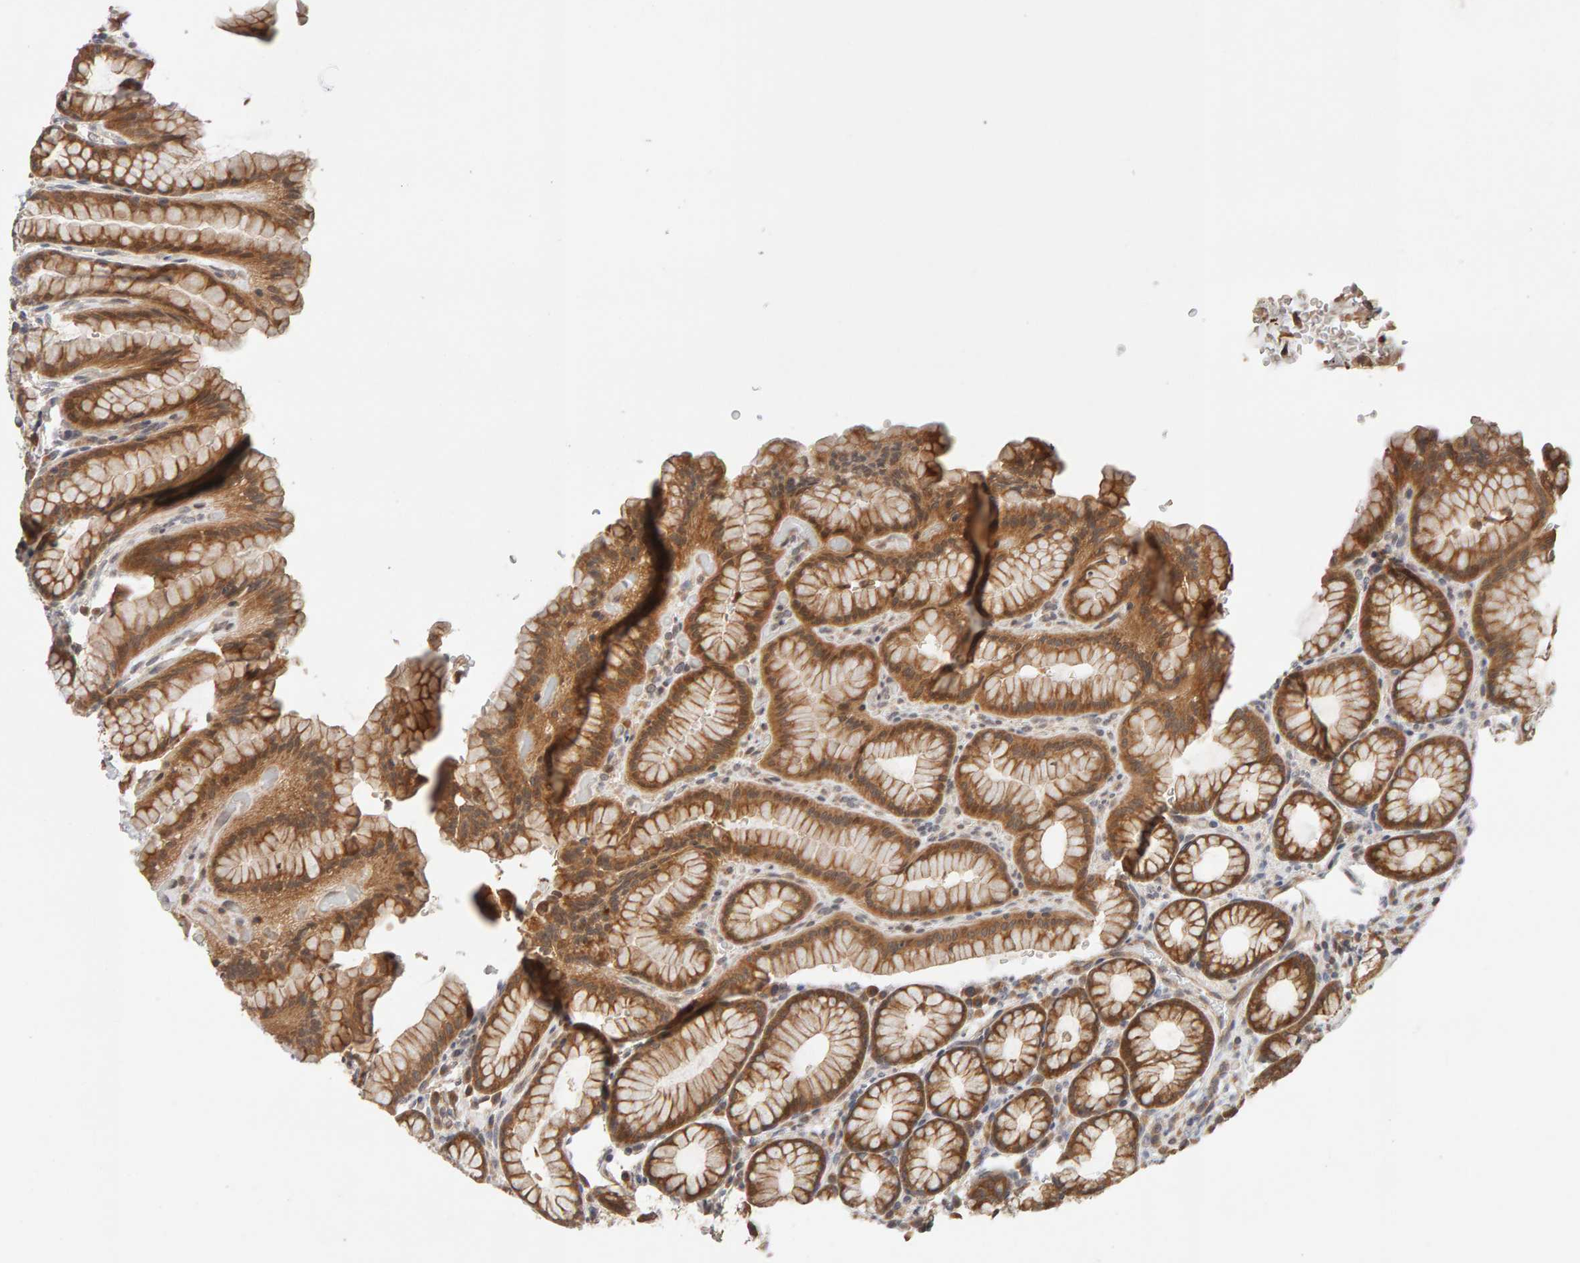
{"staining": {"intensity": "moderate", "quantity": ">75%", "location": "cytoplasmic/membranous"}, "tissue": "stomach", "cell_type": "Glandular cells", "image_type": "normal", "snomed": [{"axis": "morphology", "description": "Normal tissue, NOS"}, {"axis": "topography", "description": "Stomach"}], "caption": "Immunohistochemical staining of unremarkable human stomach reveals moderate cytoplasmic/membranous protein staining in approximately >75% of glandular cells.", "gene": "DNAJC7", "patient": {"sex": "male", "age": 42}}